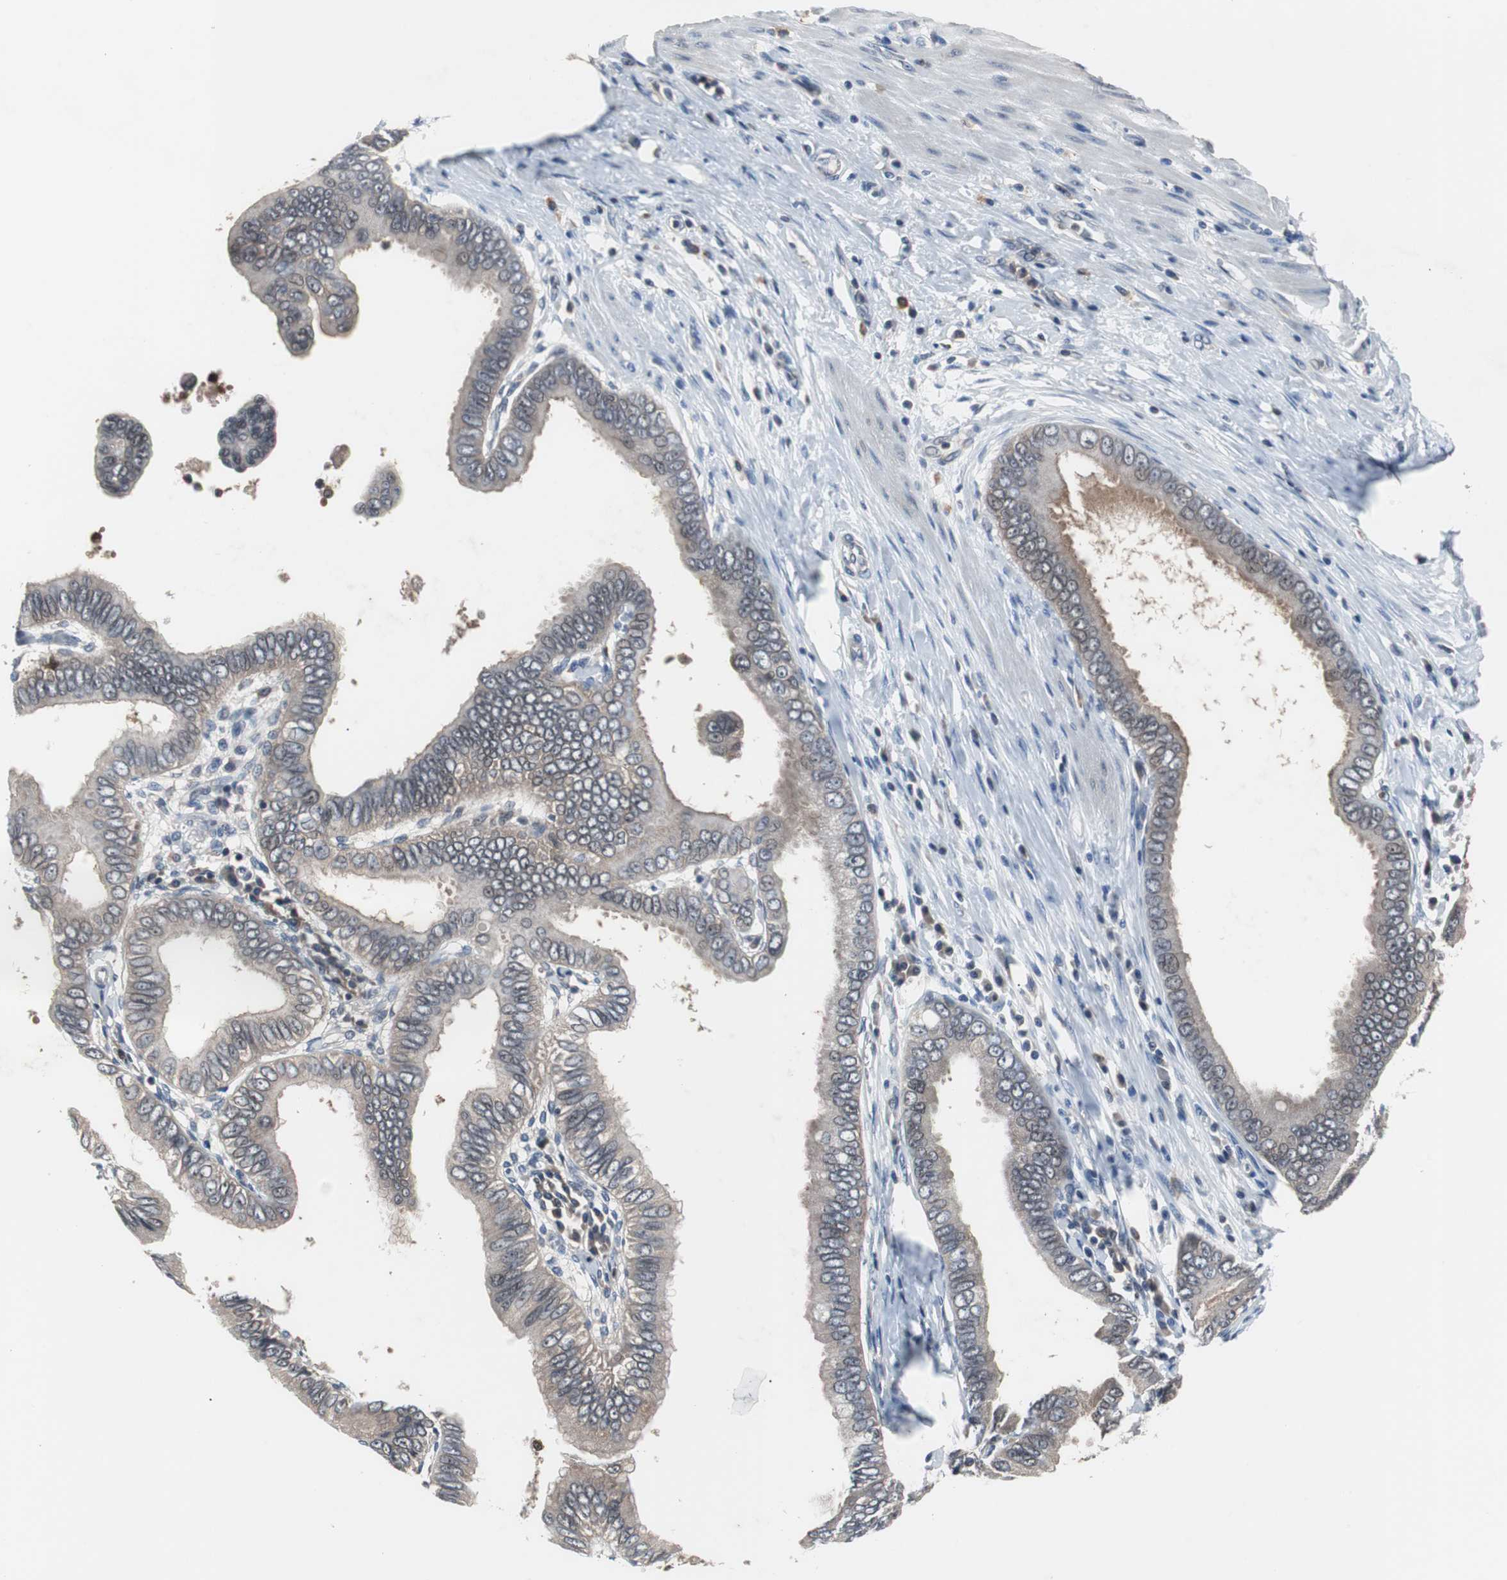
{"staining": {"intensity": "weak", "quantity": ">75%", "location": "cytoplasmic/membranous"}, "tissue": "pancreatic cancer", "cell_type": "Tumor cells", "image_type": "cancer", "snomed": [{"axis": "morphology", "description": "Normal tissue, NOS"}, {"axis": "topography", "description": "Lymph node"}], "caption": "This image displays pancreatic cancer stained with immunohistochemistry to label a protein in brown. The cytoplasmic/membranous of tumor cells show weak positivity for the protein. Nuclei are counter-stained blue.", "gene": "PAK1", "patient": {"sex": "male", "age": 50}}